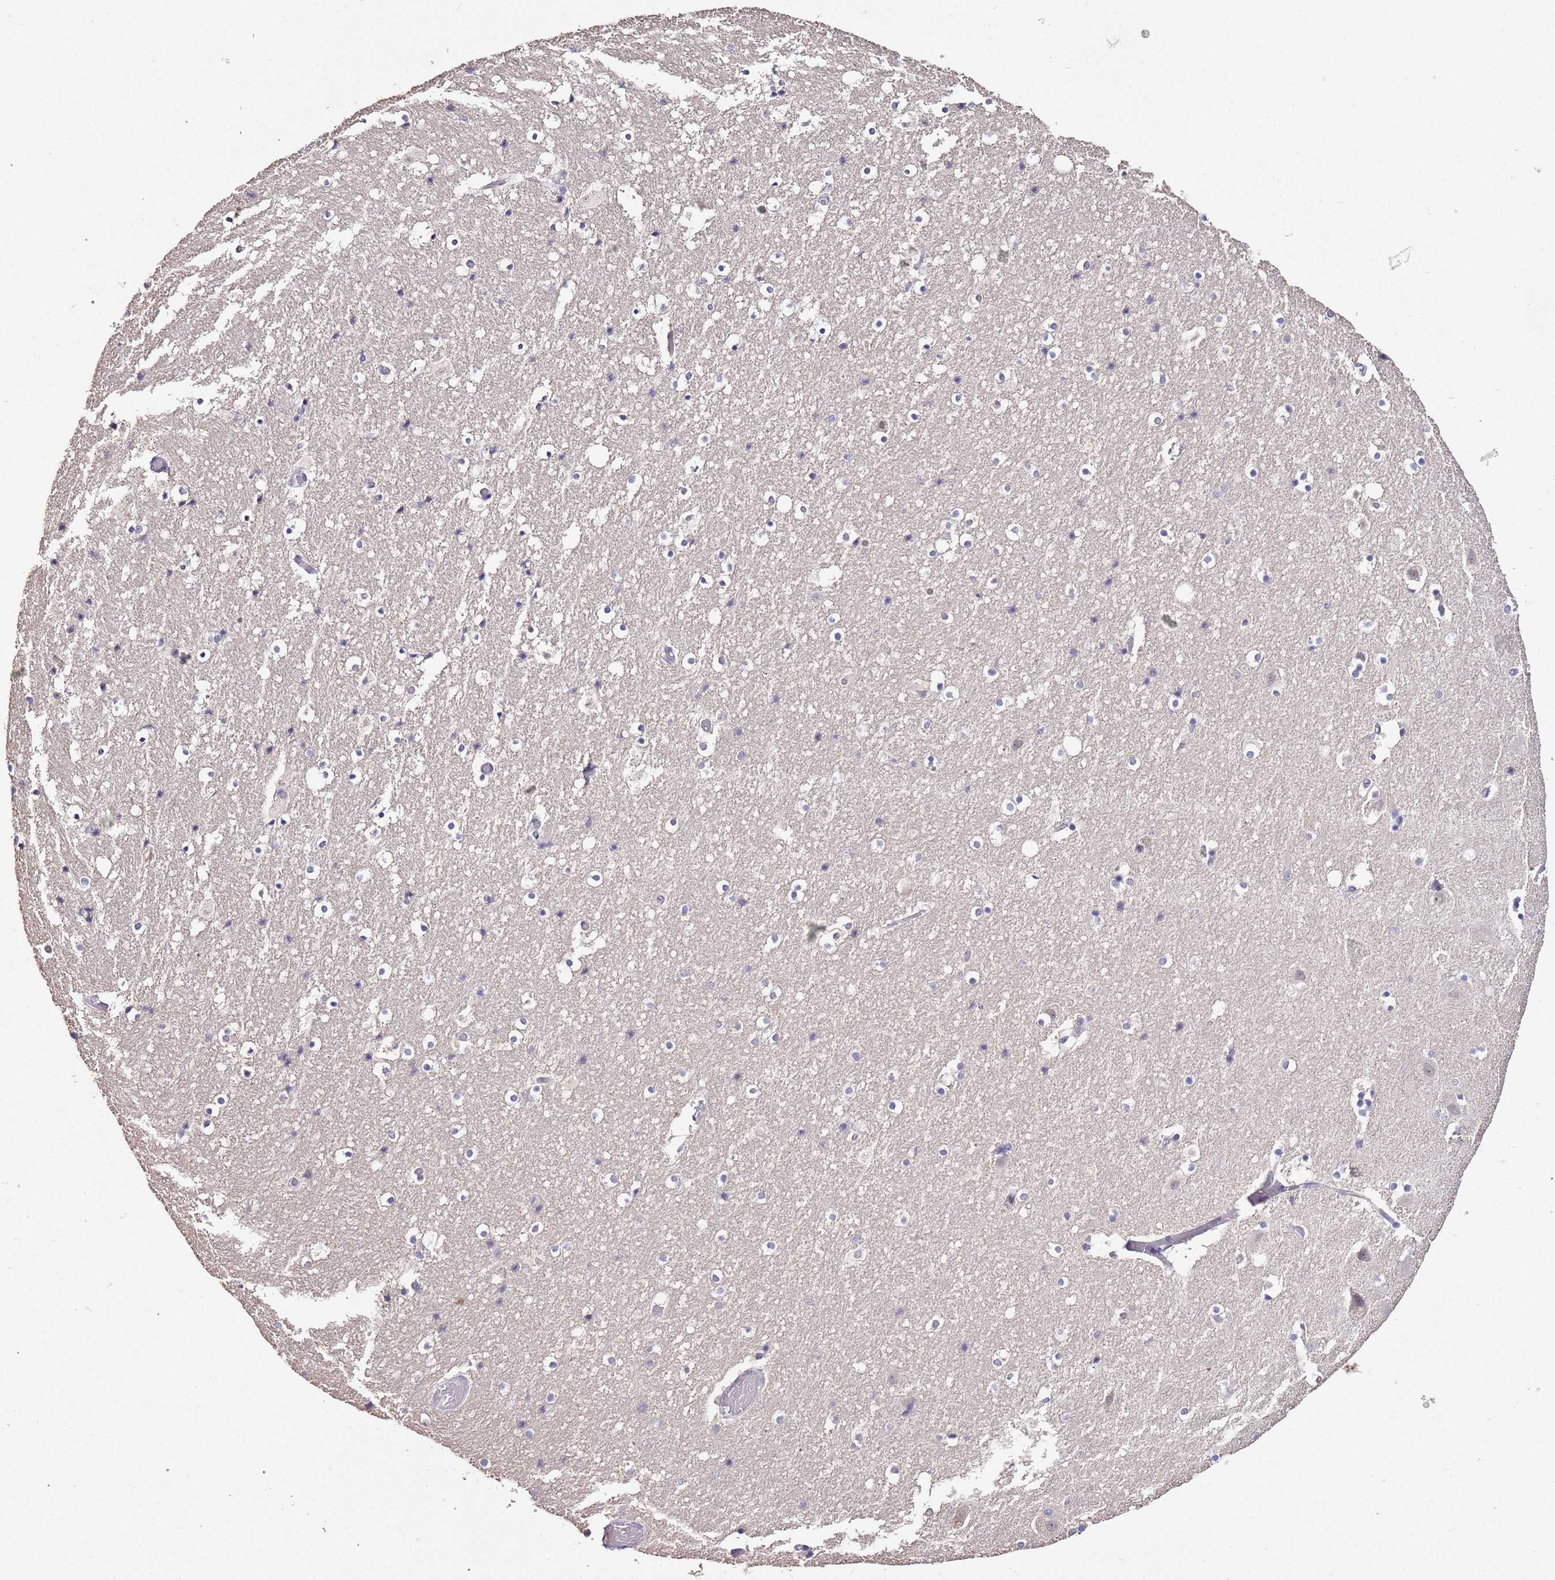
{"staining": {"intensity": "negative", "quantity": "none", "location": "none"}, "tissue": "hippocampus", "cell_type": "Glial cells", "image_type": "normal", "snomed": [{"axis": "morphology", "description": "Normal tissue, NOS"}, {"axis": "topography", "description": "Hippocampus"}], "caption": "Immunohistochemistry (IHC) histopathology image of benign hippocampus stained for a protein (brown), which reveals no positivity in glial cells.", "gene": "IZUMO4", "patient": {"sex": "female", "age": 52}}